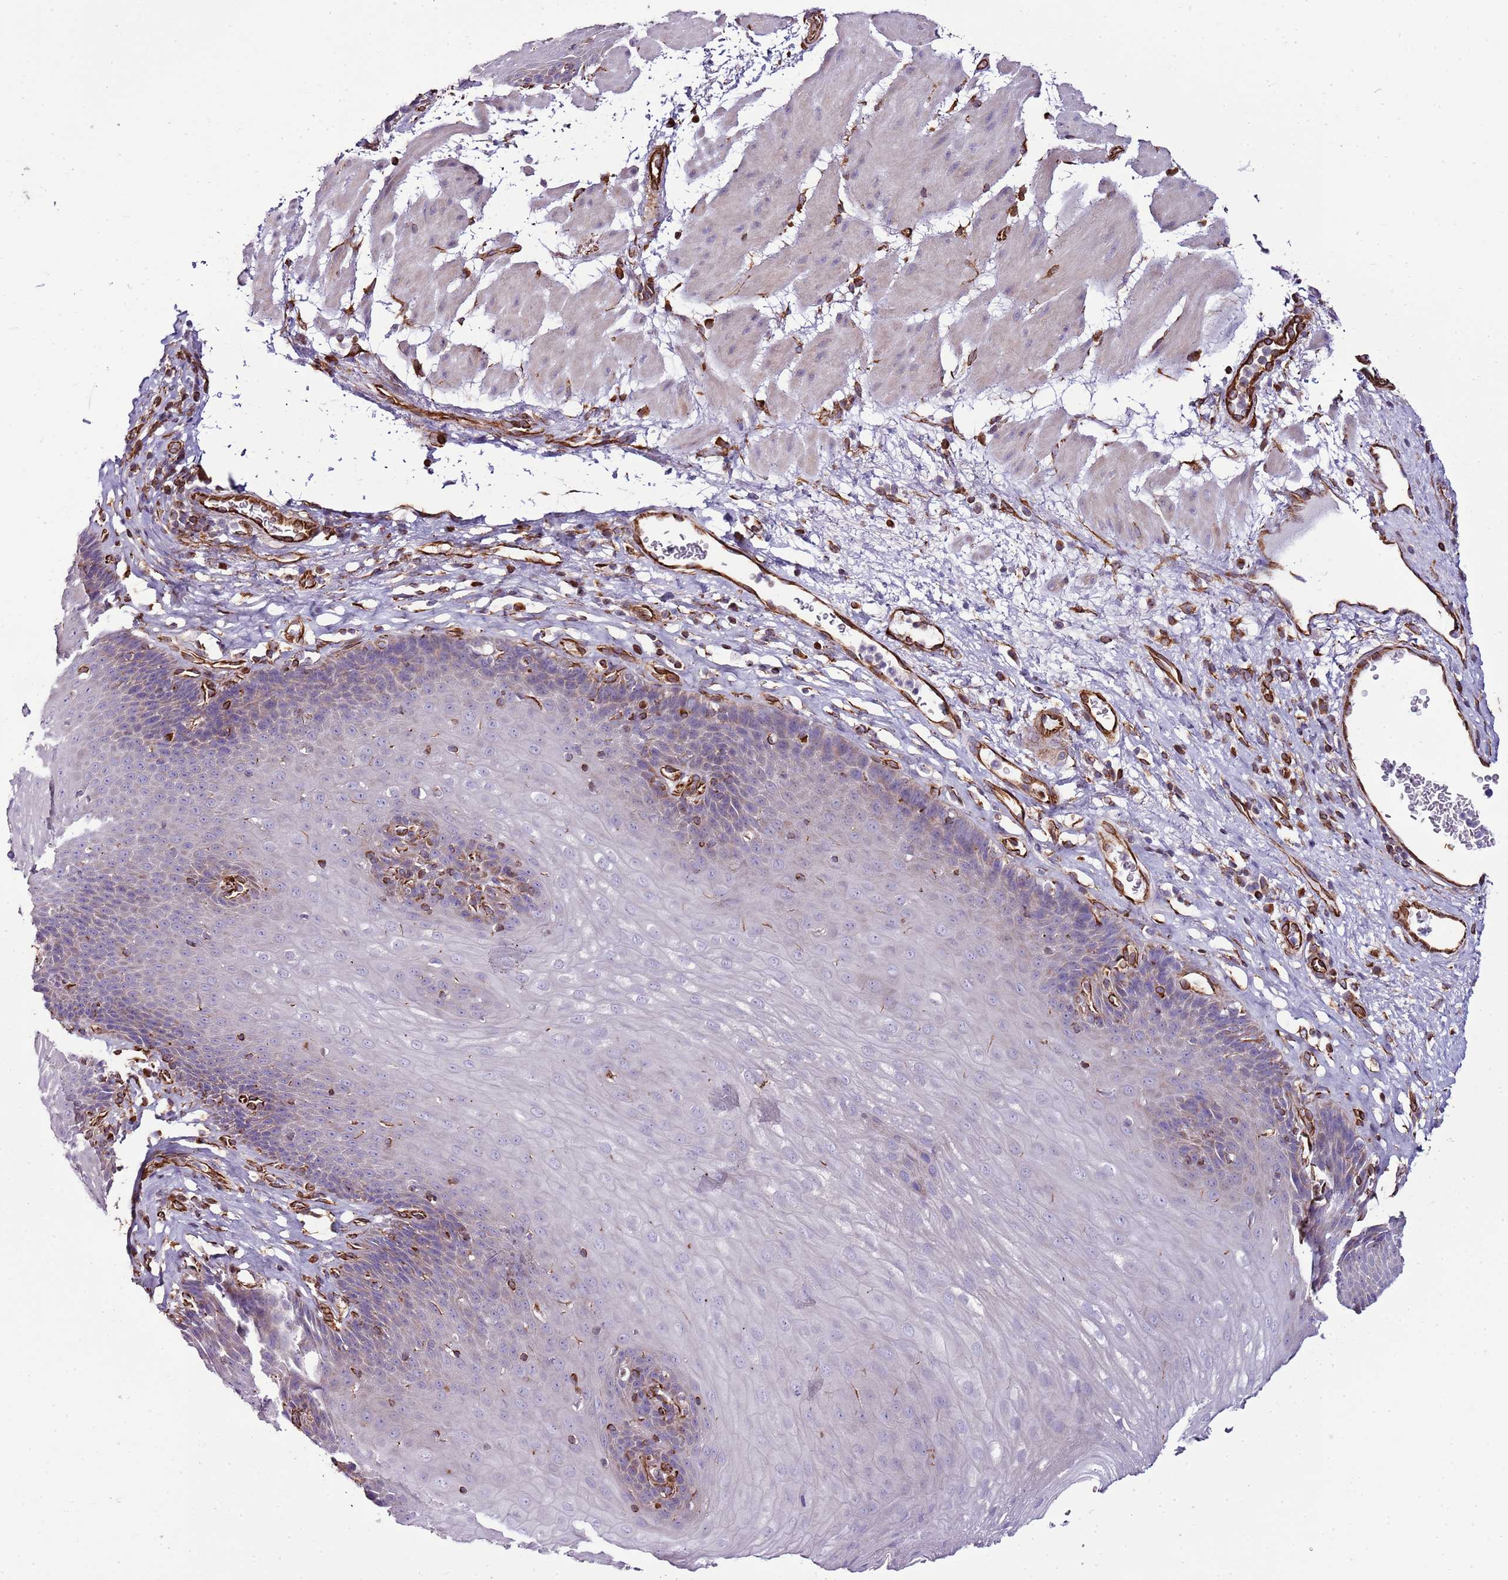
{"staining": {"intensity": "weak", "quantity": "<25%", "location": "cytoplasmic/membranous"}, "tissue": "esophagus", "cell_type": "Squamous epithelial cells", "image_type": "normal", "snomed": [{"axis": "morphology", "description": "Normal tissue, NOS"}, {"axis": "topography", "description": "Esophagus"}], "caption": "Immunohistochemistry (IHC) photomicrograph of normal esophagus: human esophagus stained with DAB demonstrates no significant protein staining in squamous epithelial cells. (Immunohistochemistry (IHC), brightfield microscopy, high magnification).", "gene": "ZNF786", "patient": {"sex": "female", "age": 66}}